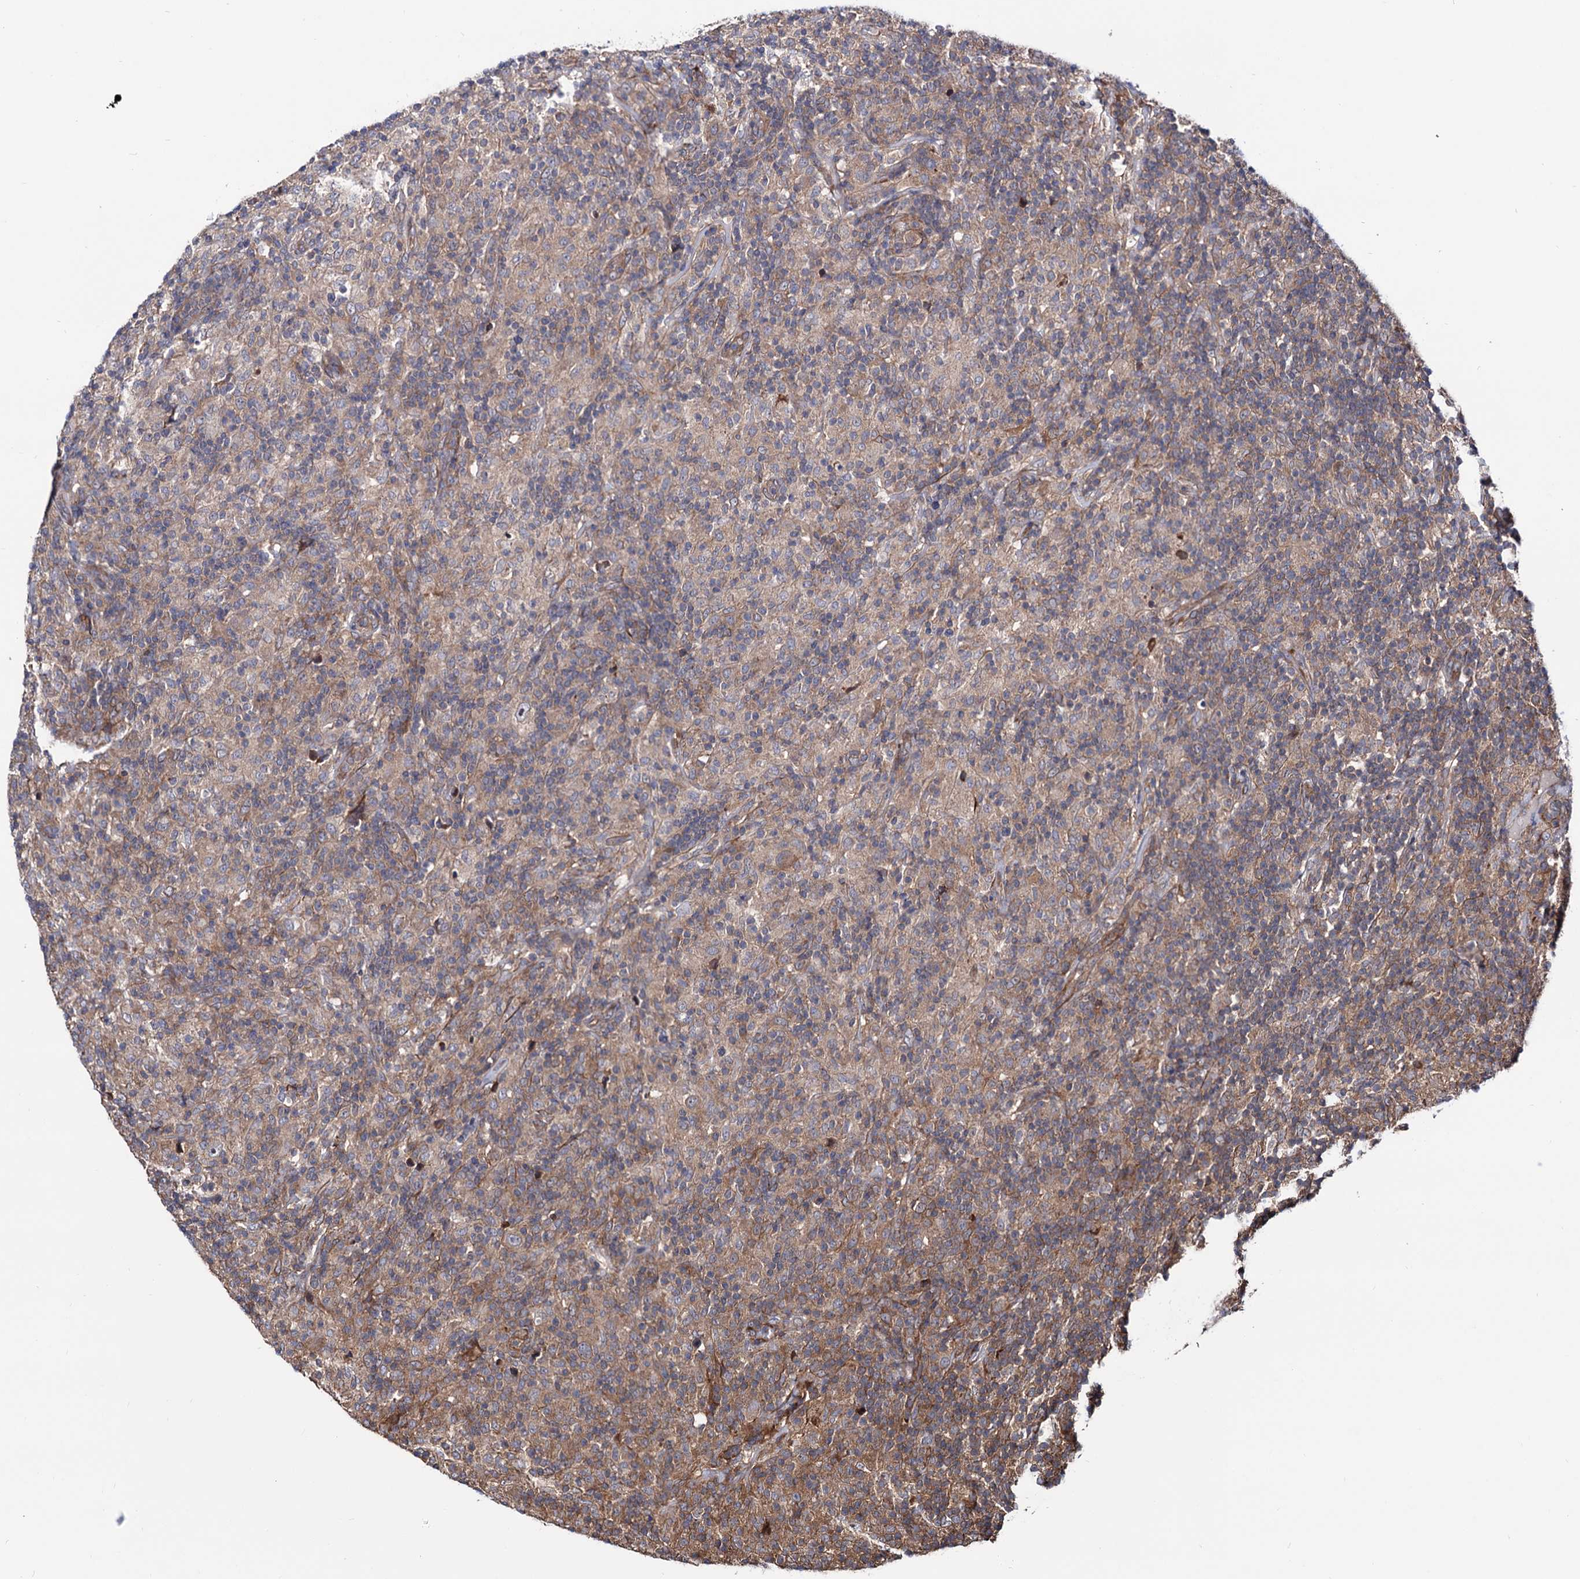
{"staining": {"intensity": "weak", "quantity": ">75%", "location": "cytoplasmic/membranous"}, "tissue": "lymphoma", "cell_type": "Tumor cells", "image_type": "cancer", "snomed": [{"axis": "morphology", "description": "Hodgkin's disease, NOS"}, {"axis": "topography", "description": "Lymph node"}], "caption": "A high-resolution image shows immunohistochemistry staining of Hodgkin's disease, which exhibits weak cytoplasmic/membranous positivity in approximately >75% of tumor cells.", "gene": "FERMT2", "patient": {"sex": "male", "age": 70}}